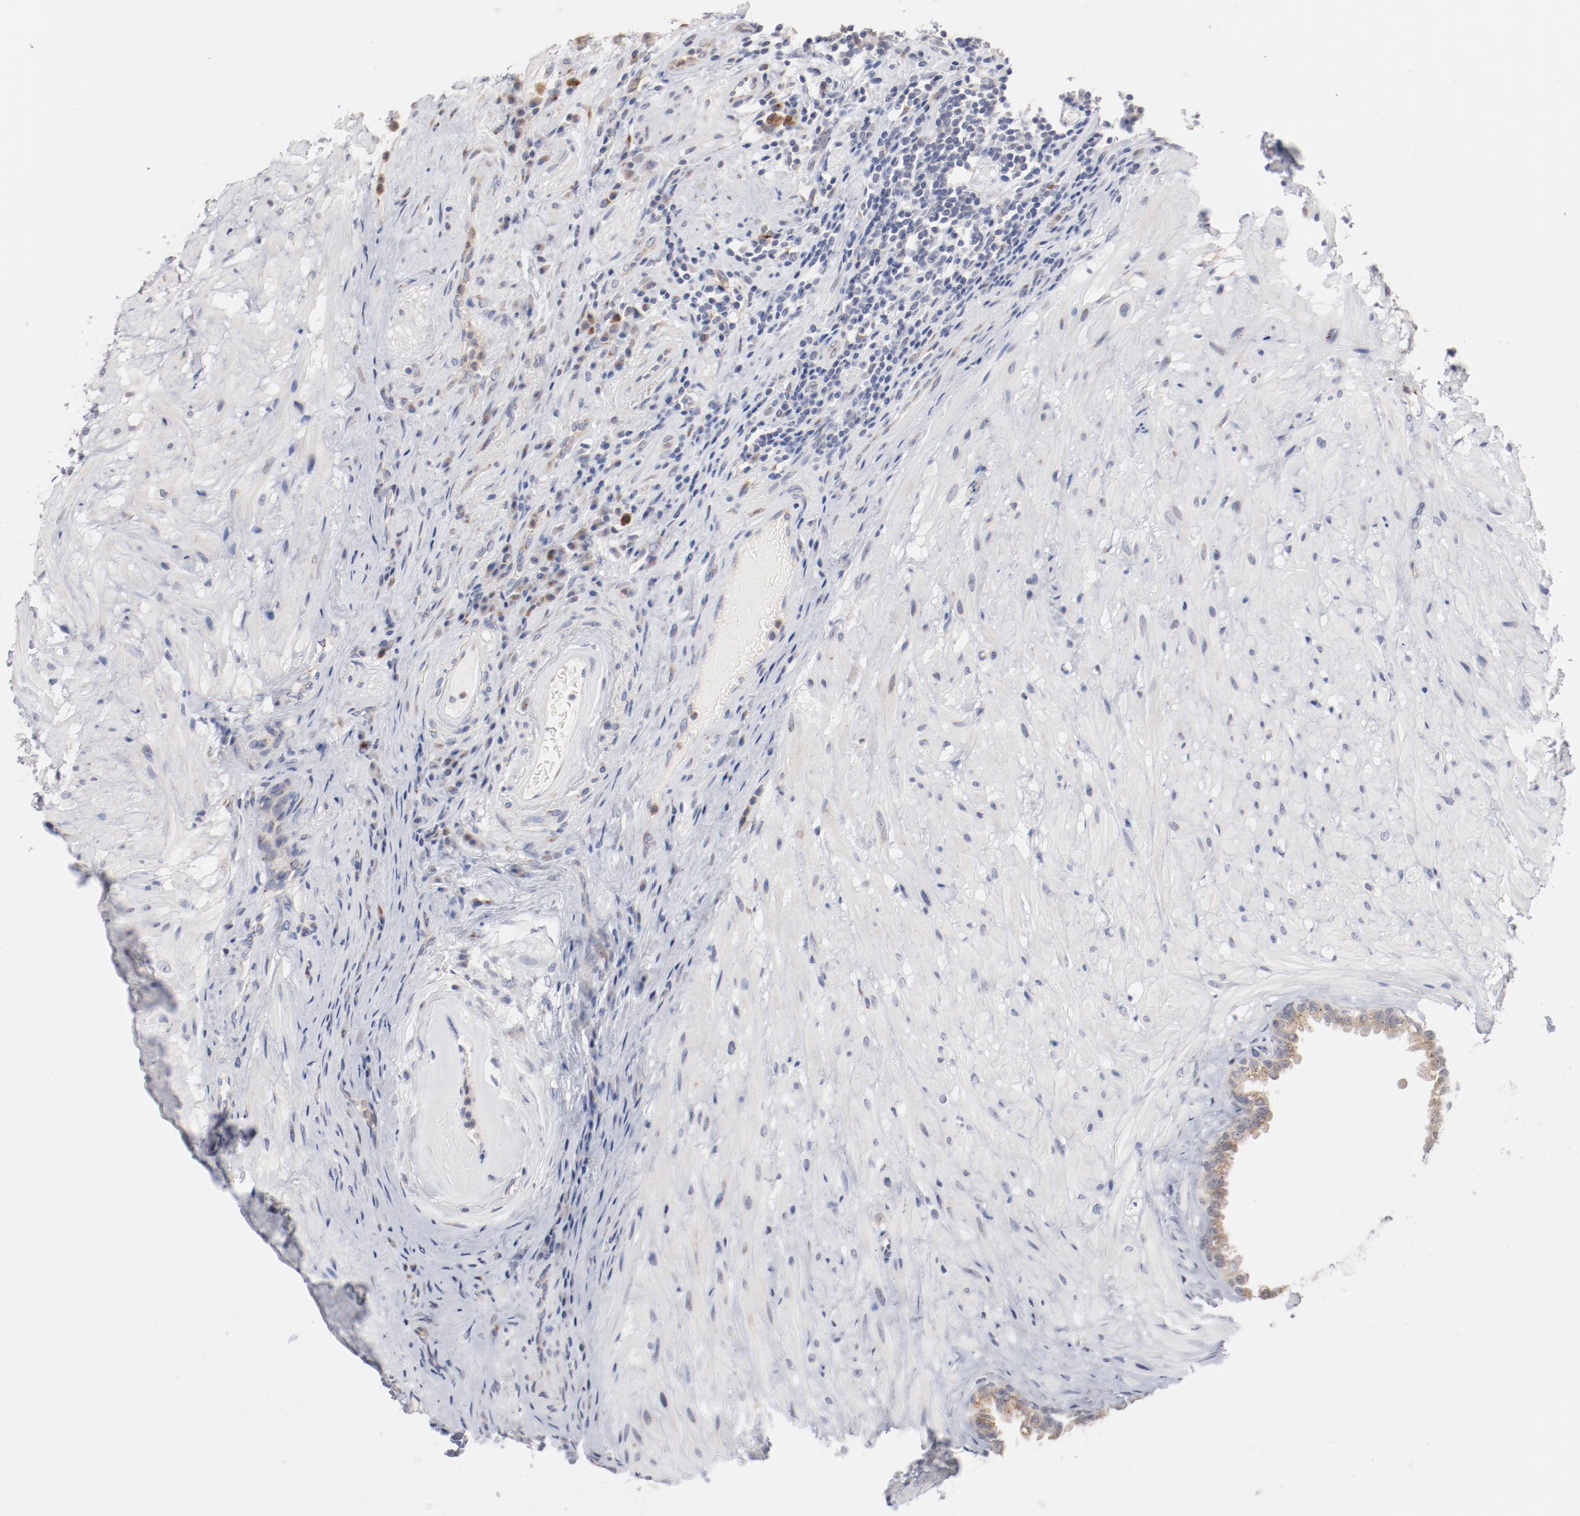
{"staining": {"intensity": "moderate", "quantity": ">75%", "location": "cytoplasmic/membranous"}, "tissue": "seminal vesicle", "cell_type": "Glandular cells", "image_type": "normal", "snomed": [{"axis": "morphology", "description": "Normal tissue, NOS"}, {"axis": "topography", "description": "Seminal veicle"}], "caption": "Immunohistochemical staining of normal human seminal vesicle shows medium levels of moderate cytoplasmic/membranous staining in about >75% of glandular cells. (Stains: DAB (3,3'-diaminobenzidine) in brown, nuclei in blue, Microscopy: brightfield microscopy at high magnification).", "gene": "AK7", "patient": {"sex": "male", "age": 61}}